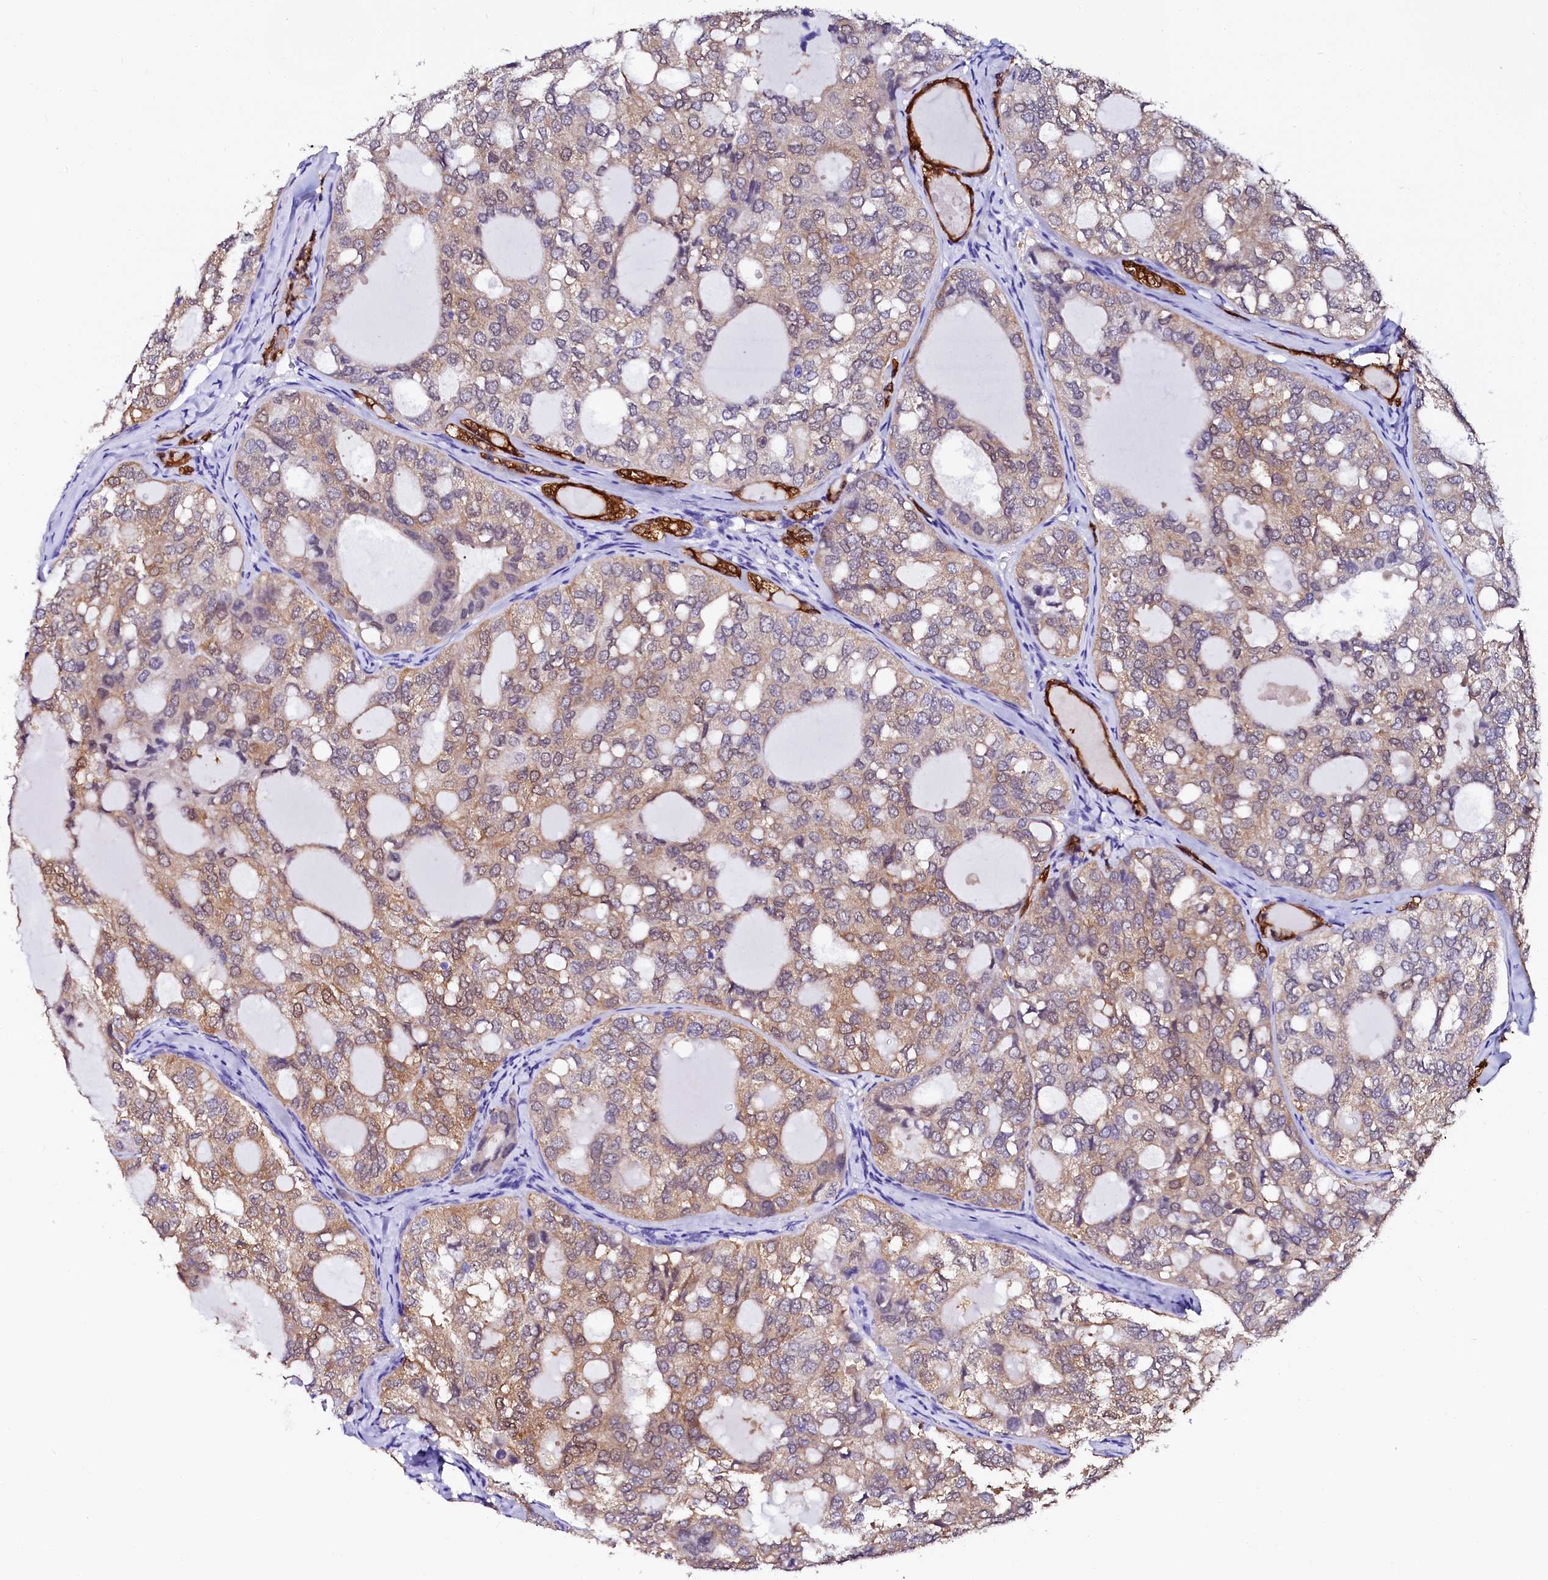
{"staining": {"intensity": "moderate", "quantity": "25%-75%", "location": "cytoplasmic/membranous"}, "tissue": "thyroid cancer", "cell_type": "Tumor cells", "image_type": "cancer", "snomed": [{"axis": "morphology", "description": "Follicular adenoma carcinoma, NOS"}, {"axis": "topography", "description": "Thyroid gland"}], "caption": "A brown stain shows moderate cytoplasmic/membranous expression of a protein in human thyroid cancer tumor cells.", "gene": "SORD", "patient": {"sex": "male", "age": 75}}